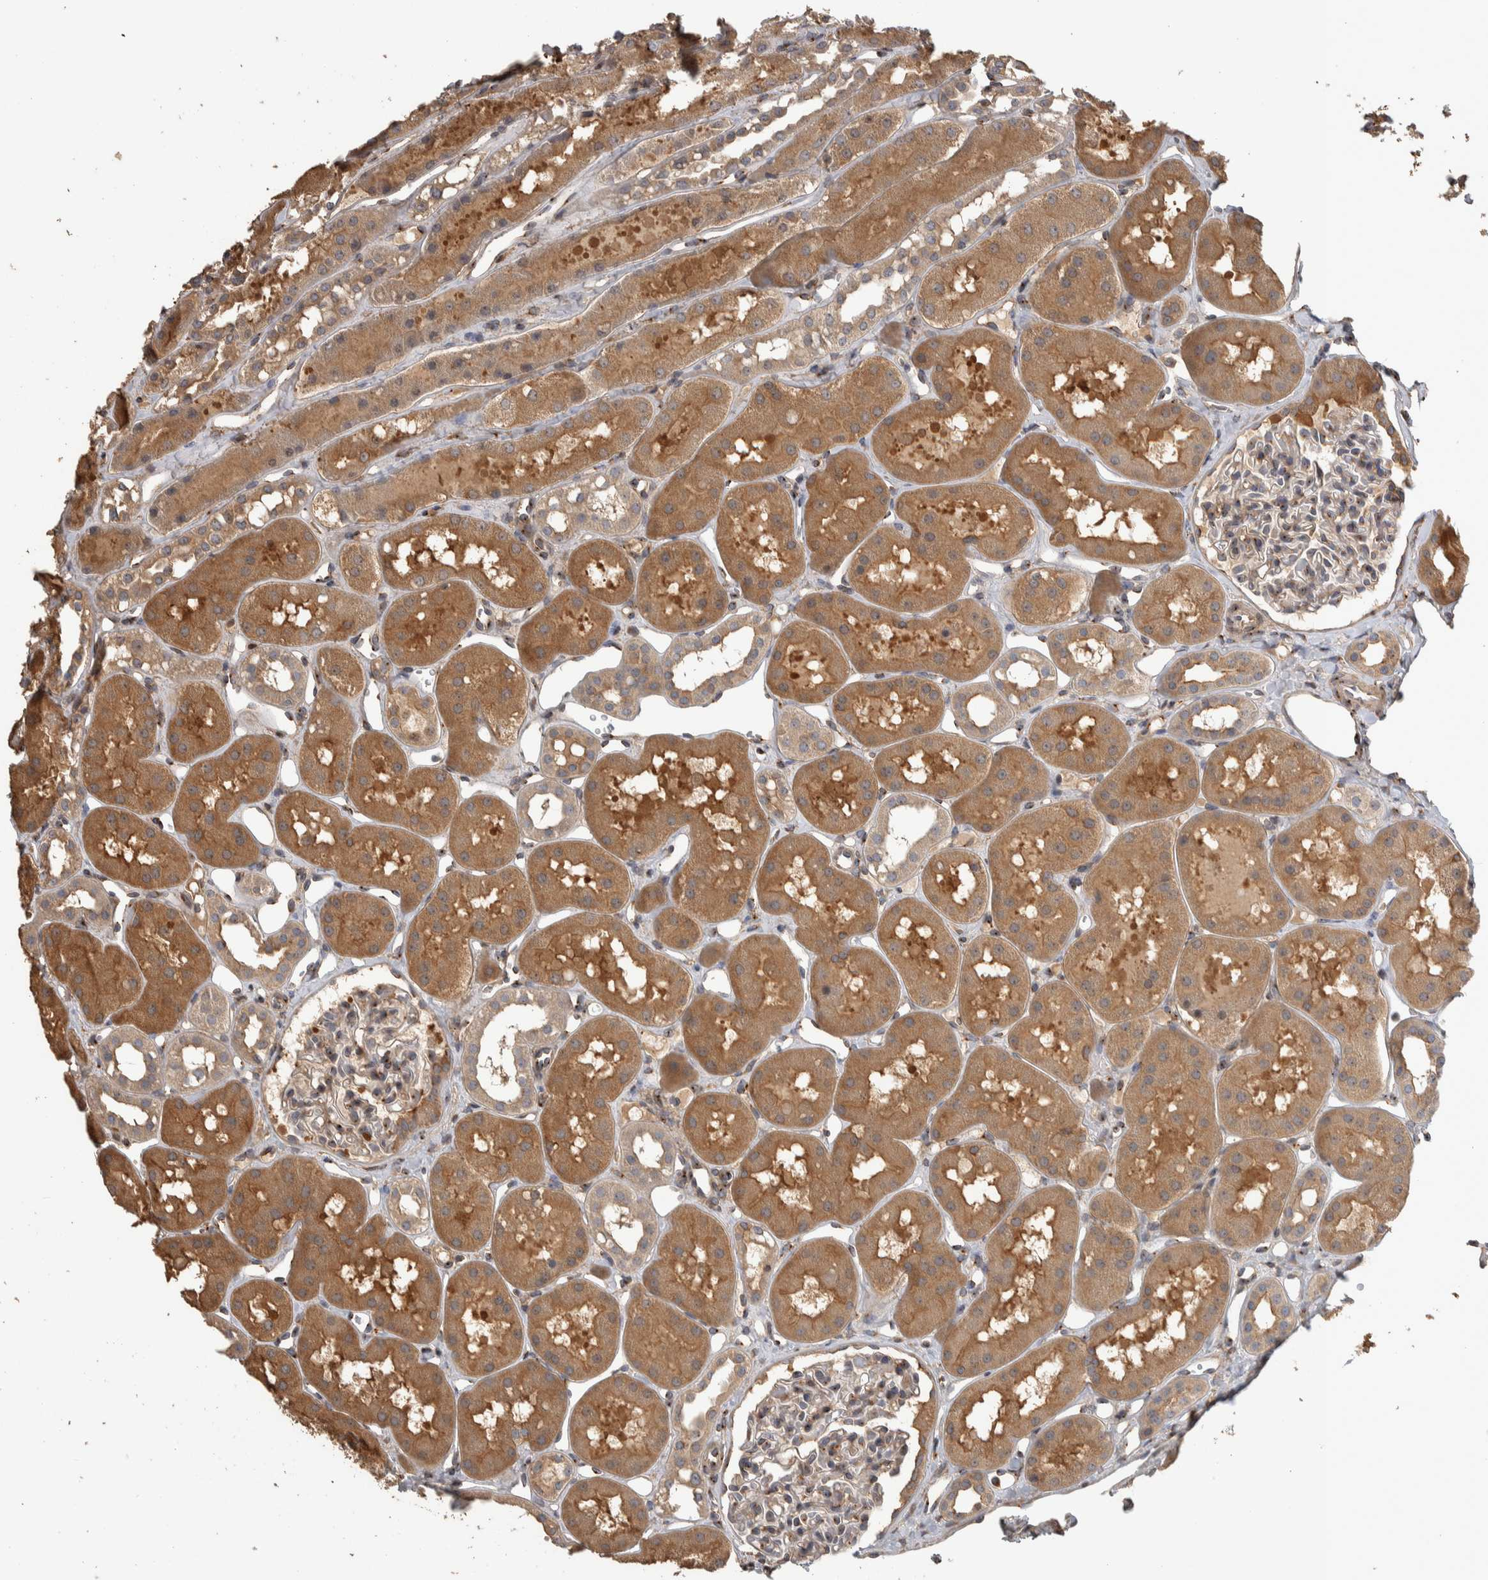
{"staining": {"intensity": "moderate", "quantity": "25%-75%", "location": "cytoplasmic/membranous"}, "tissue": "kidney", "cell_type": "Cells in glomeruli", "image_type": "normal", "snomed": [{"axis": "morphology", "description": "Normal tissue, NOS"}, {"axis": "topography", "description": "Kidney"}], "caption": "Kidney stained for a protein (brown) shows moderate cytoplasmic/membranous positive staining in about 25%-75% of cells in glomeruli.", "gene": "IFRD1", "patient": {"sex": "male", "age": 16}}